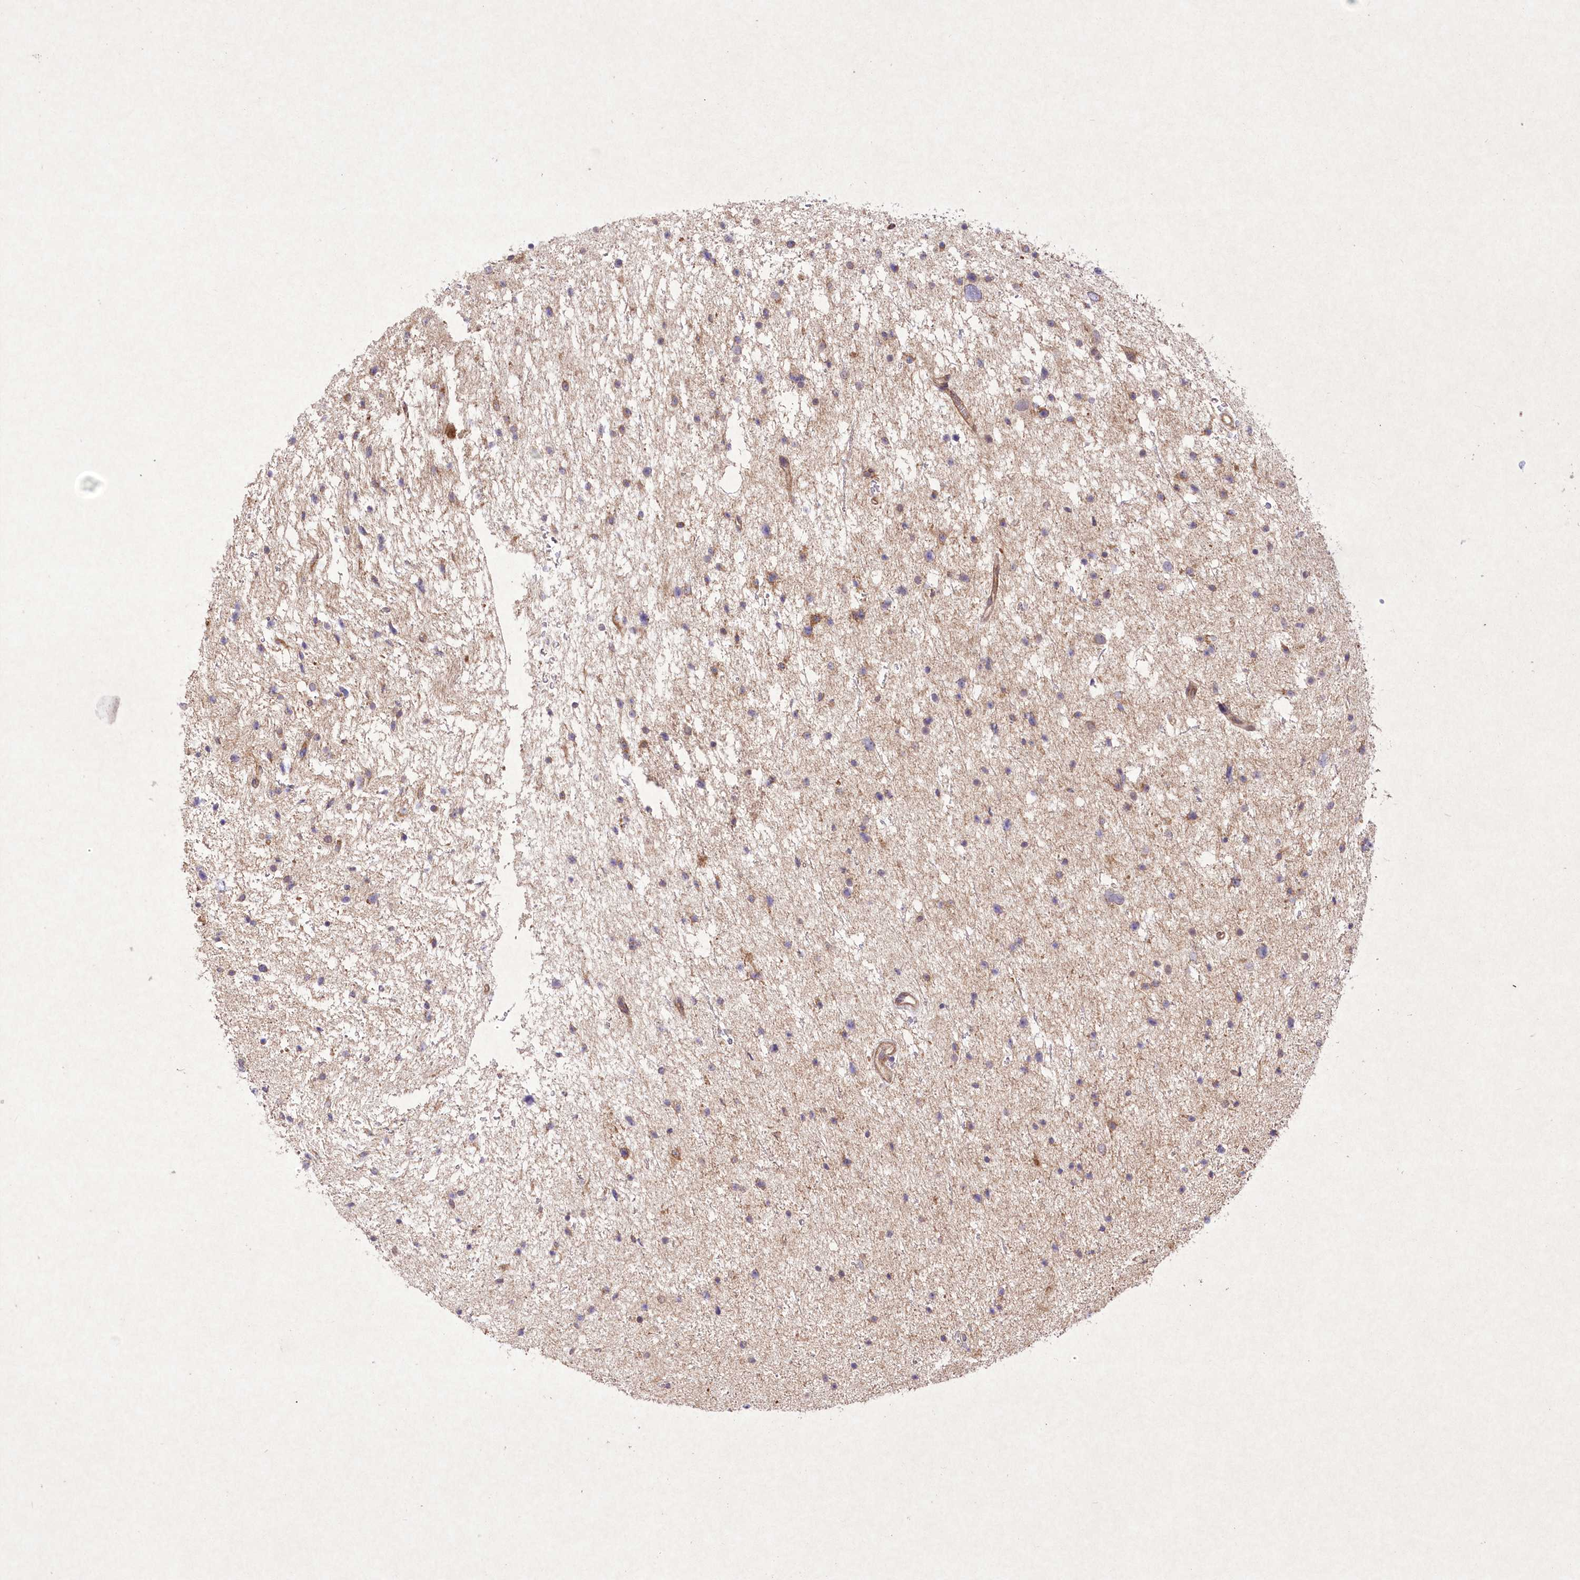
{"staining": {"intensity": "moderate", "quantity": "<25%", "location": "cytoplasmic/membranous"}, "tissue": "glioma", "cell_type": "Tumor cells", "image_type": "cancer", "snomed": [{"axis": "morphology", "description": "Glioma, malignant, Low grade"}, {"axis": "topography", "description": "Brain"}], "caption": "This micrograph demonstrates IHC staining of human malignant glioma (low-grade), with low moderate cytoplasmic/membranous positivity in about <25% of tumor cells.", "gene": "APOM", "patient": {"sex": "female", "age": 37}}